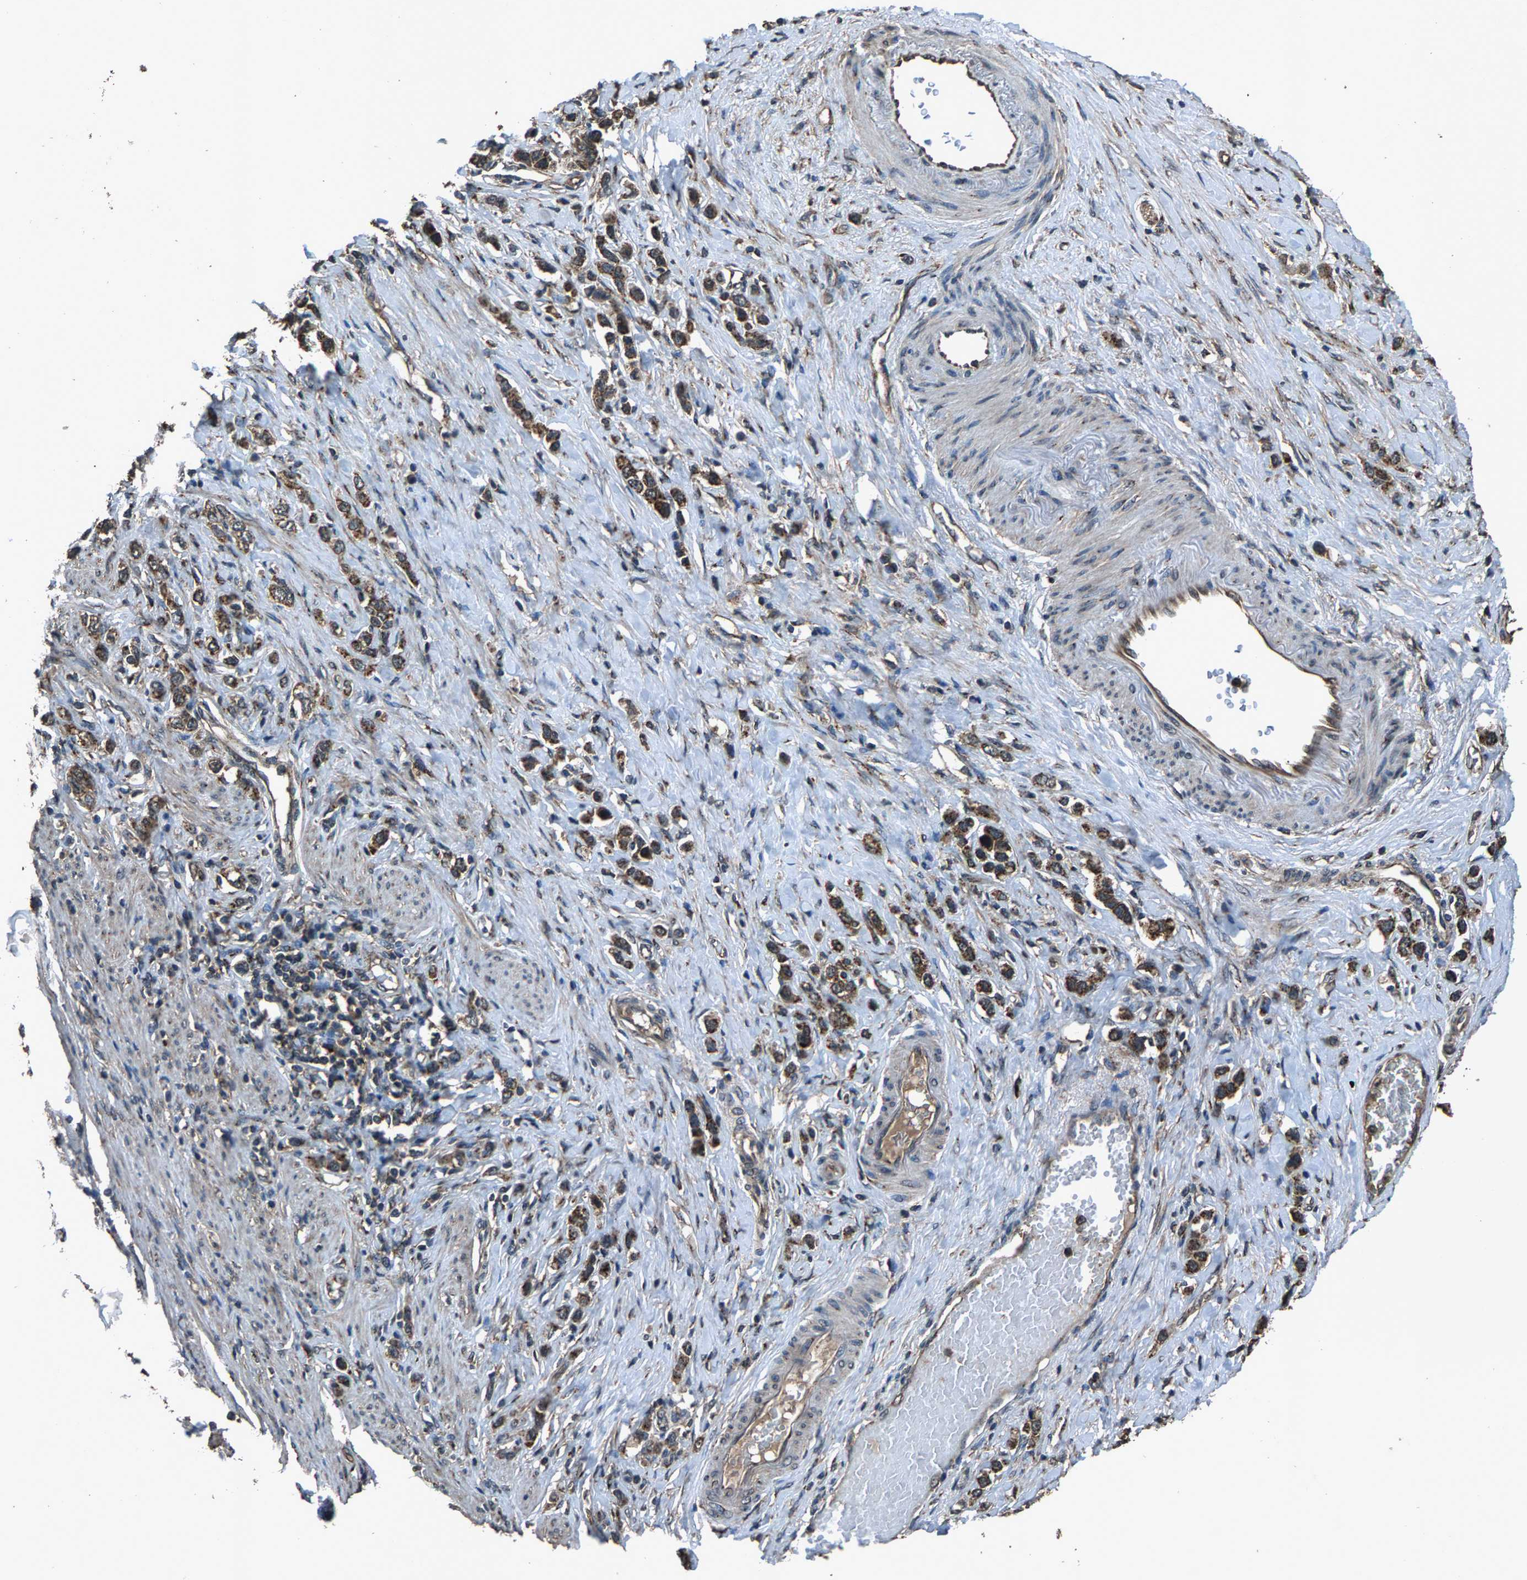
{"staining": {"intensity": "moderate", "quantity": ">75%", "location": "cytoplasmic/membranous"}, "tissue": "stomach cancer", "cell_type": "Tumor cells", "image_type": "cancer", "snomed": [{"axis": "morphology", "description": "Adenocarcinoma, NOS"}, {"axis": "topography", "description": "Stomach"}], "caption": "Brown immunohistochemical staining in adenocarcinoma (stomach) exhibits moderate cytoplasmic/membranous positivity in approximately >75% of tumor cells.", "gene": "SLC38A10", "patient": {"sex": "female", "age": 65}}